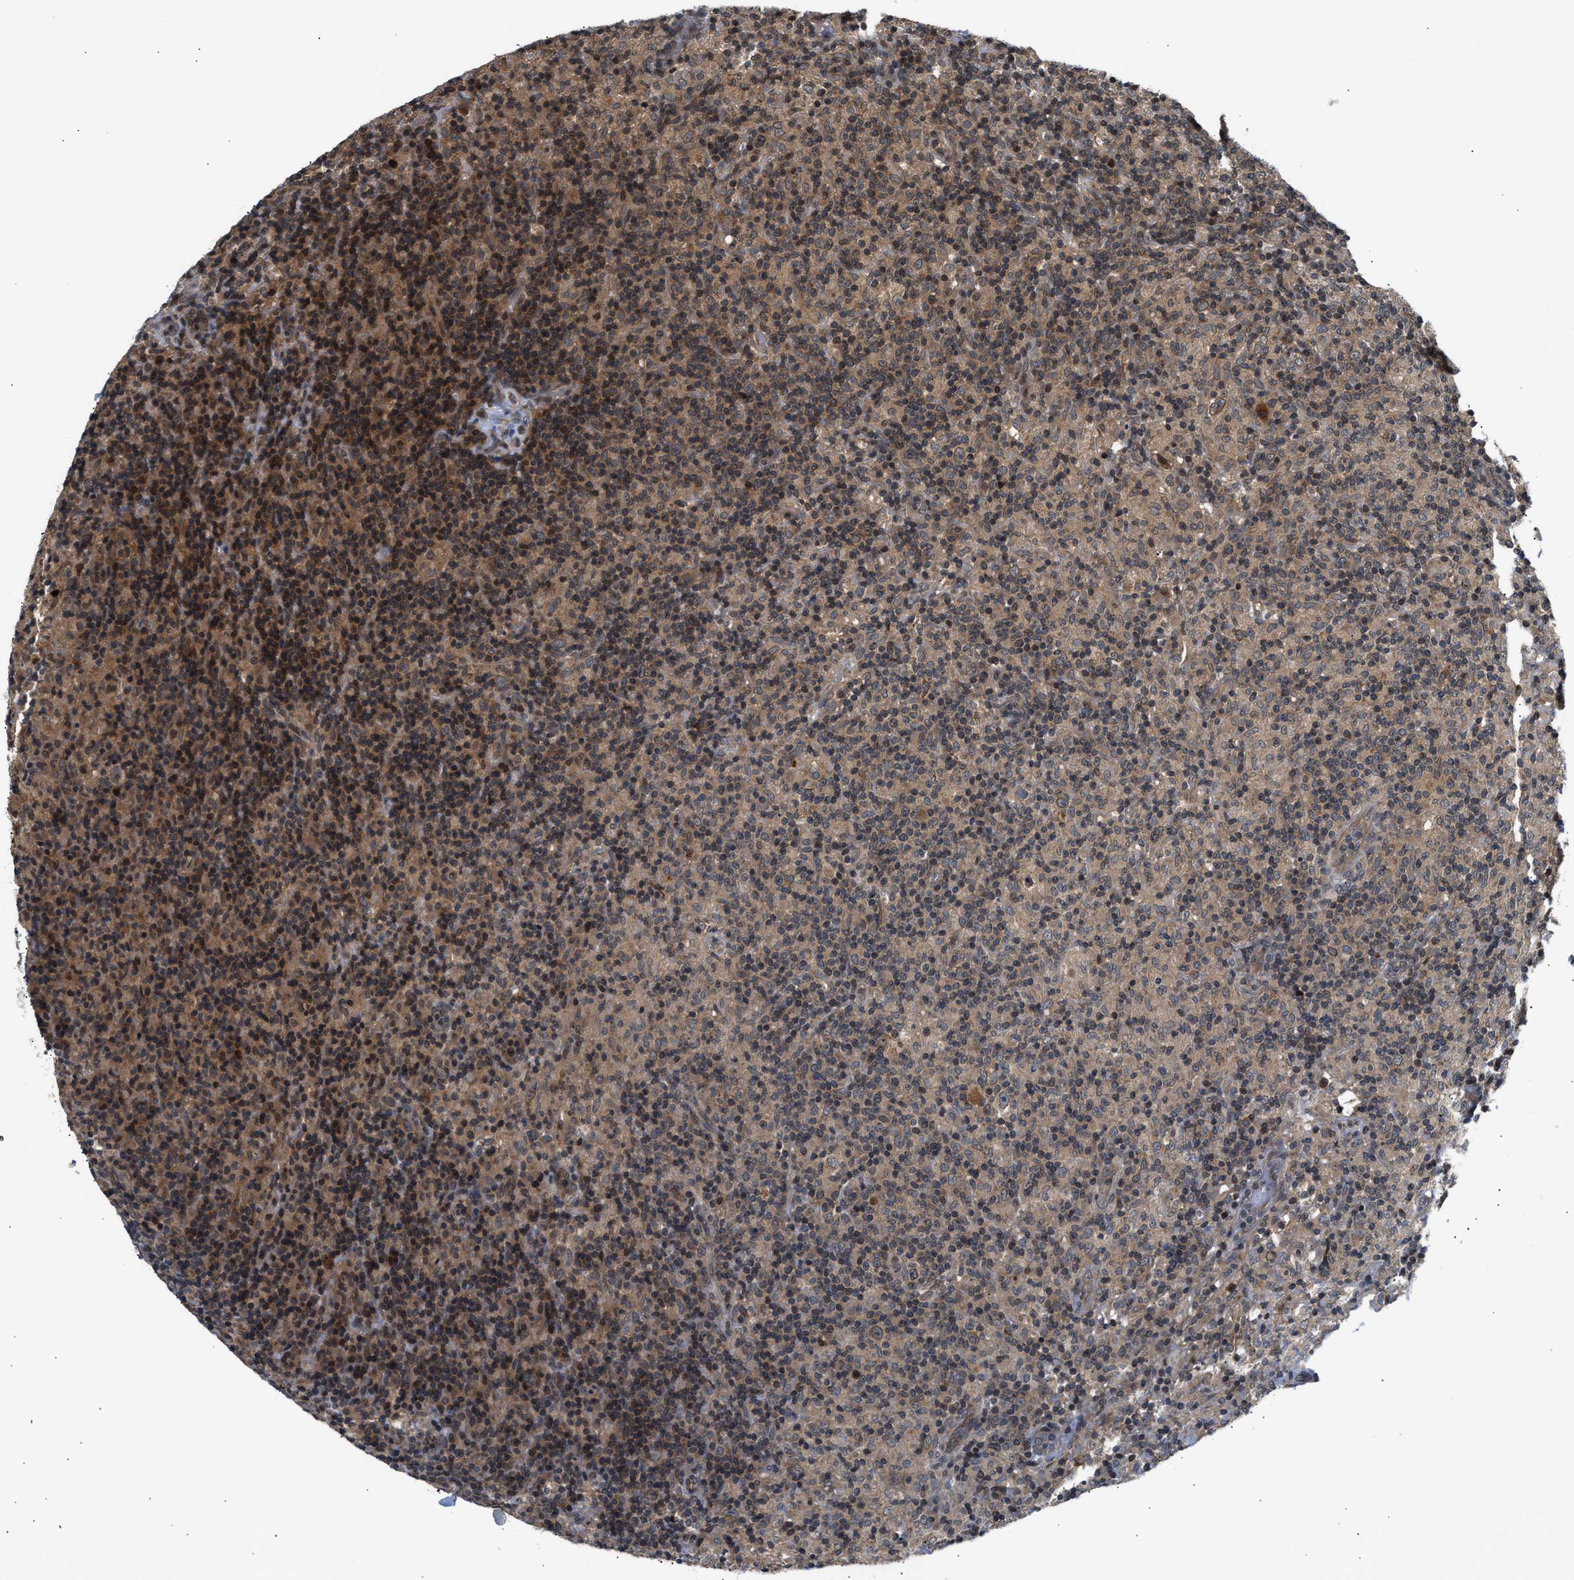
{"staining": {"intensity": "weak", "quantity": ">75%", "location": "cytoplasmic/membranous"}, "tissue": "lymphoma", "cell_type": "Tumor cells", "image_type": "cancer", "snomed": [{"axis": "morphology", "description": "Hodgkin's disease, NOS"}, {"axis": "topography", "description": "Lymph node"}], "caption": "Lymphoma was stained to show a protein in brown. There is low levels of weak cytoplasmic/membranous expression in approximately >75% of tumor cells.", "gene": "RAB29", "patient": {"sex": "male", "age": 70}}